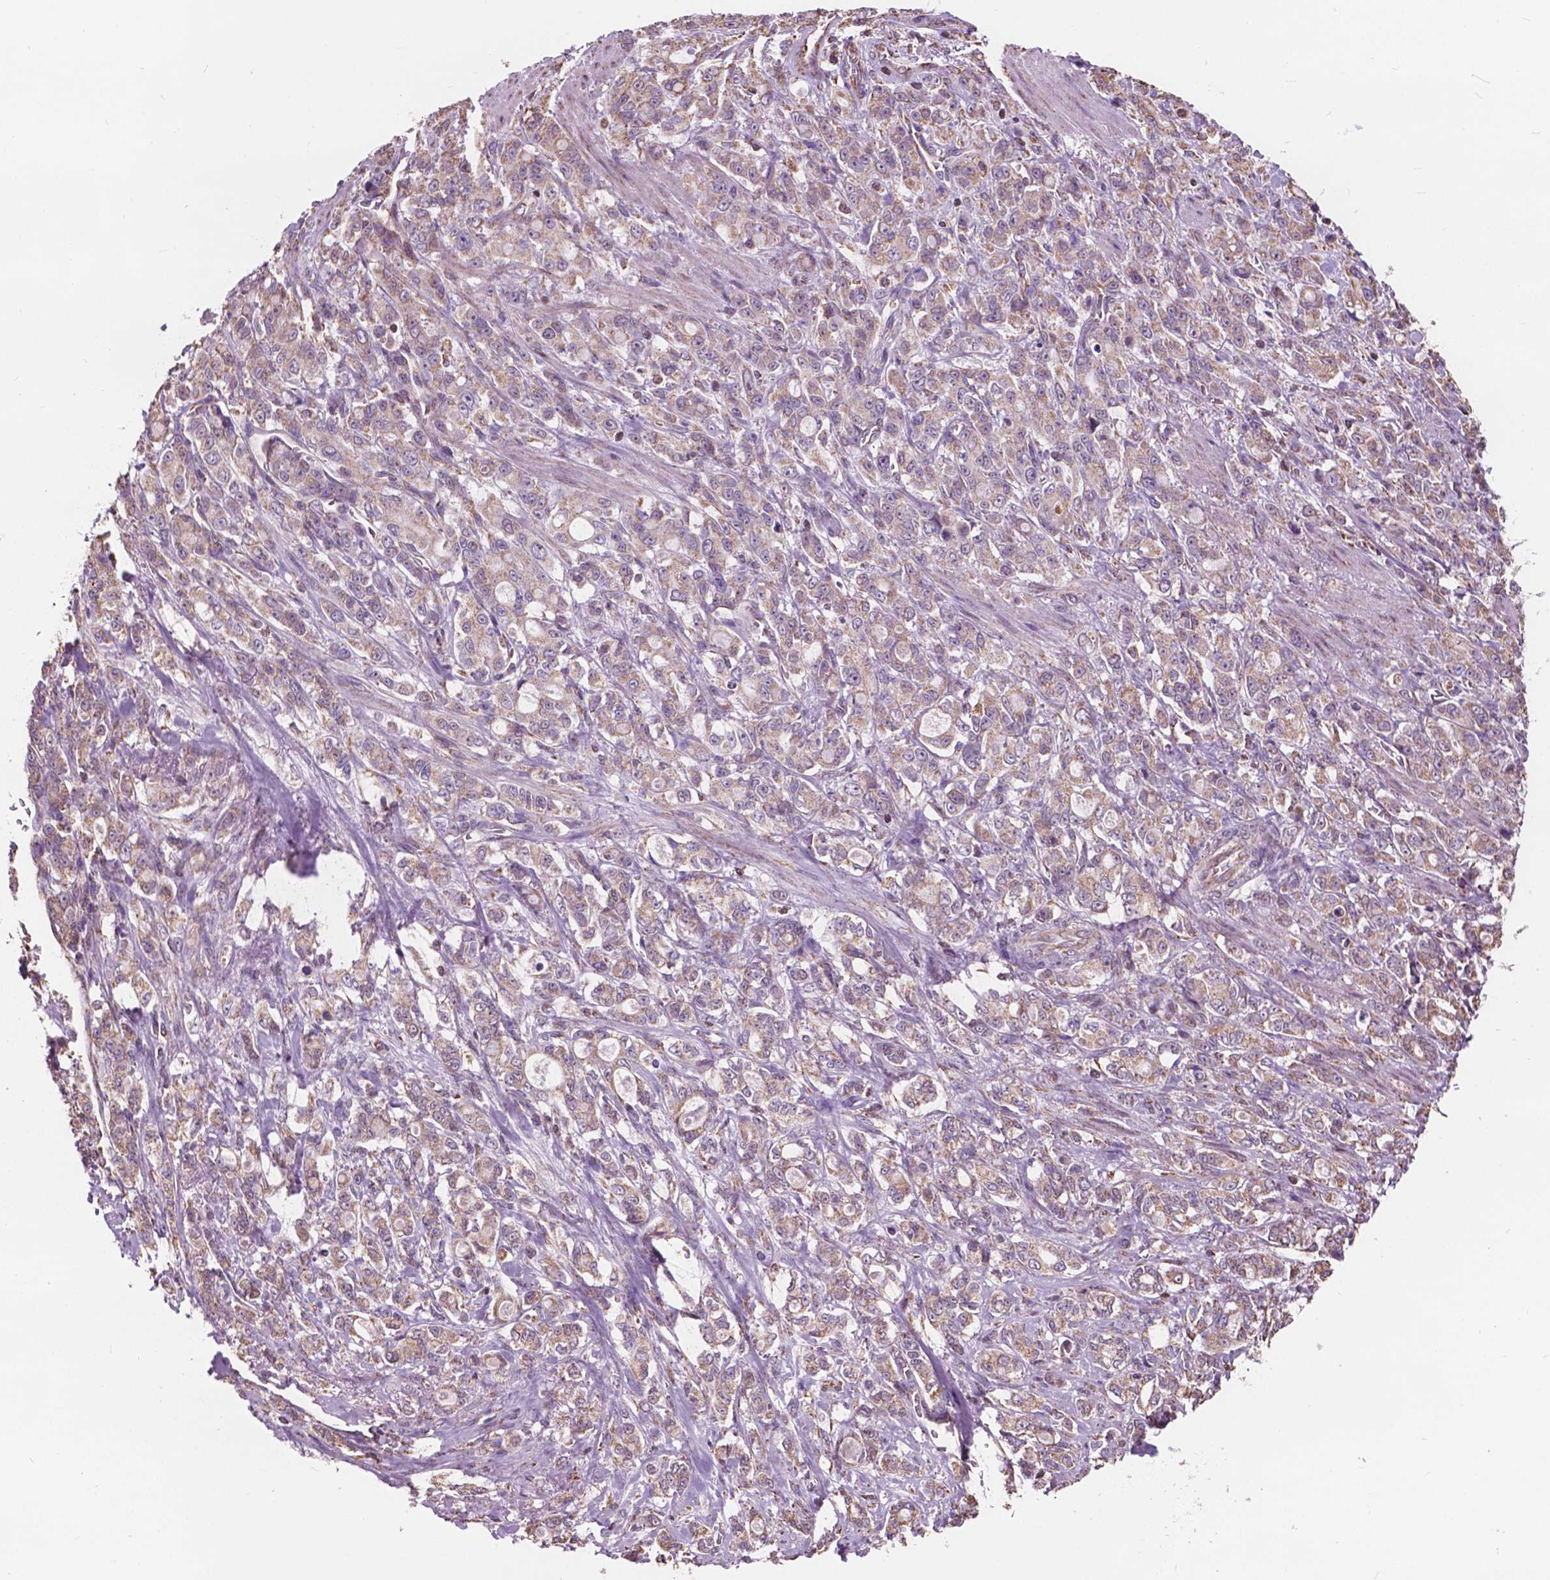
{"staining": {"intensity": "weak", "quantity": "25%-75%", "location": "cytoplasmic/membranous"}, "tissue": "stomach cancer", "cell_type": "Tumor cells", "image_type": "cancer", "snomed": [{"axis": "morphology", "description": "Adenocarcinoma, NOS"}, {"axis": "topography", "description": "Stomach"}], "caption": "Tumor cells exhibit low levels of weak cytoplasmic/membranous expression in approximately 25%-75% of cells in human stomach adenocarcinoma.", "gene": "SCOC", "patient": {"sex": "male", "age": 63}}